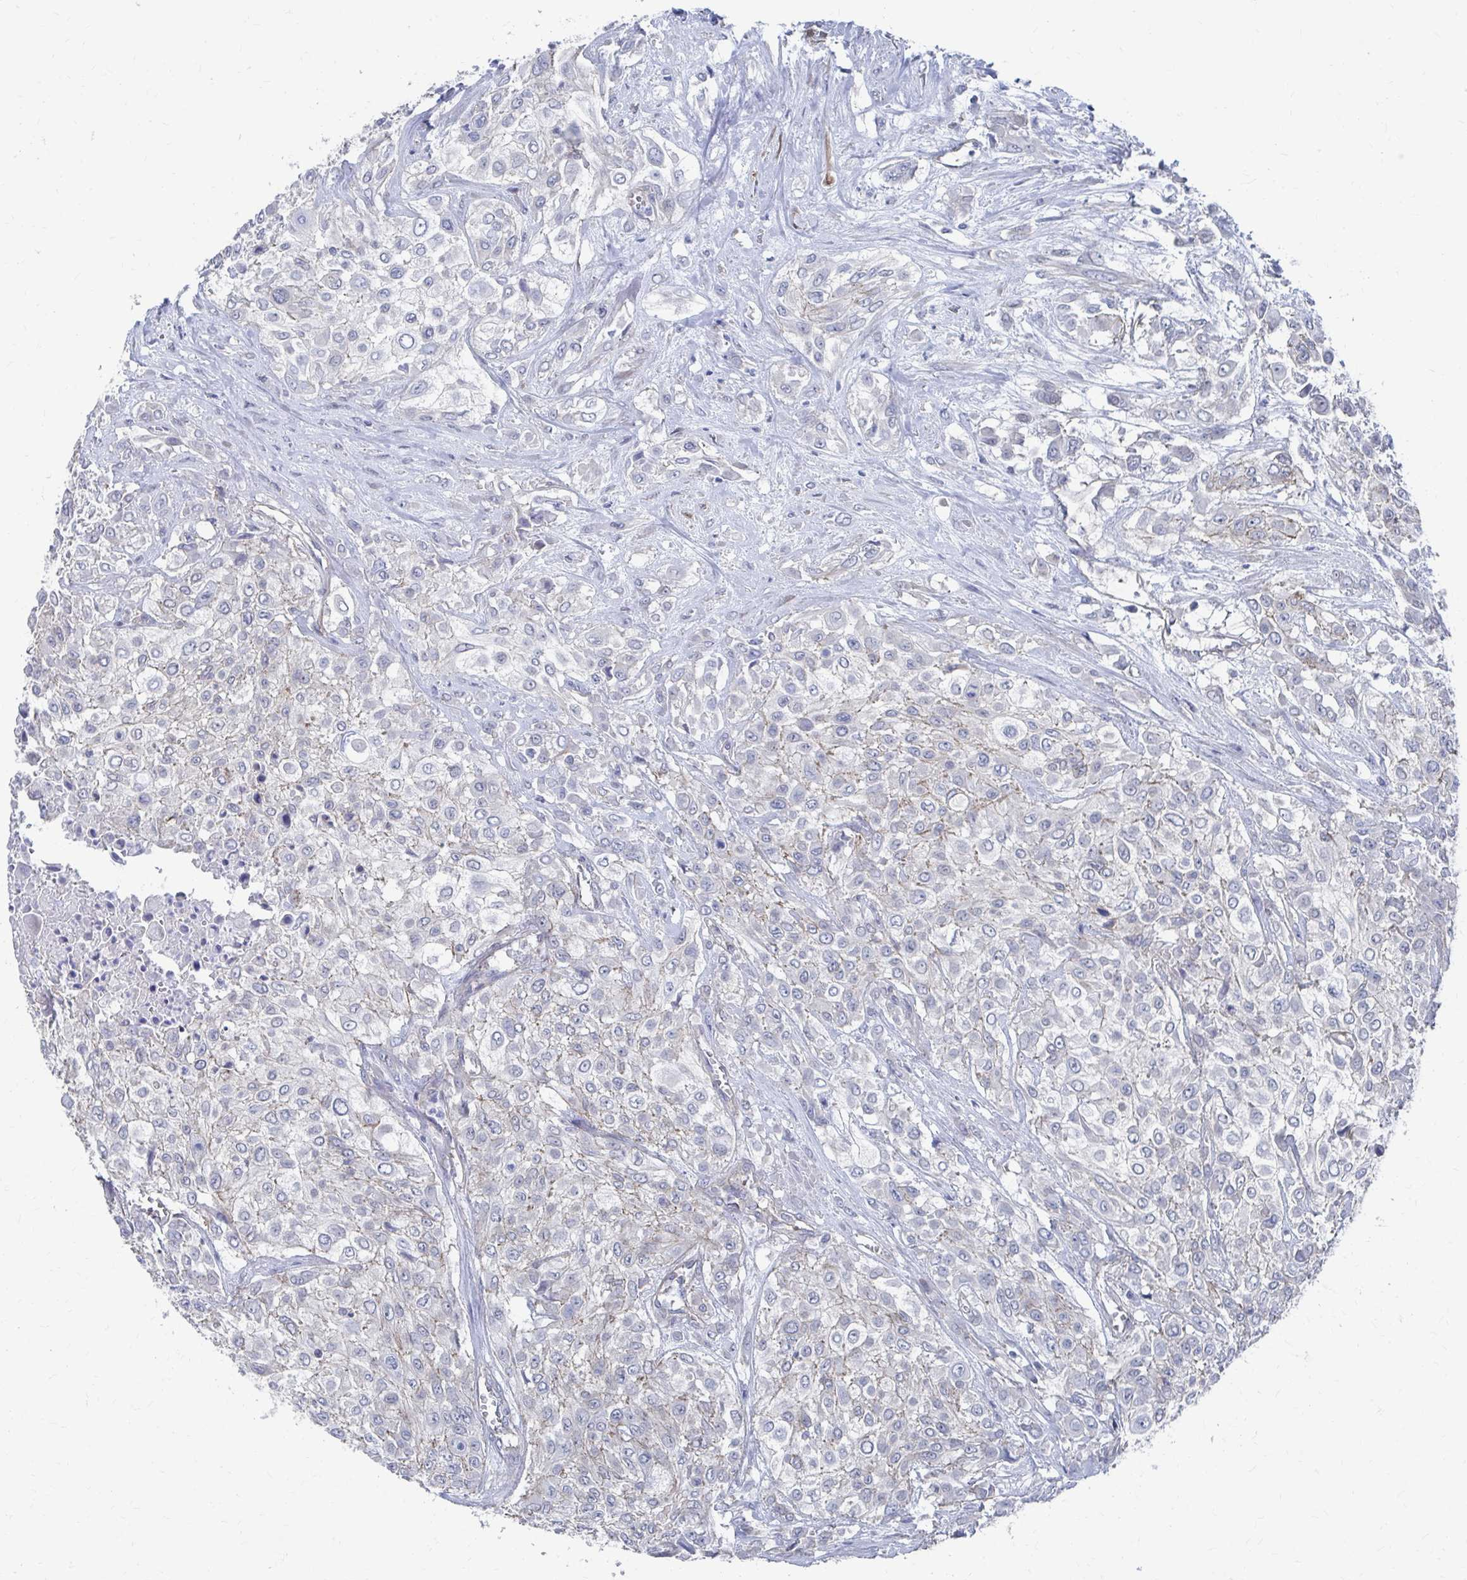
{"staining": {"intensity": "negative", "quantity": "none", "location": "none"}, "tissue": "urothelial cancer", "cell_type": "Tumor cells", "image_type": "cancer", "snomed": [{"axis": "morphology", "description": "Urothelial carcinoma, High grade"}, {"axis": "topography", "description": "Urinary bladder"}], "caption": "A histopathology image of urothelial cancer stained for a protein displays no brown staining in tumor cells.", "gene": "PLEKHG7", "patient": {"sex": "male", "age": 57}}